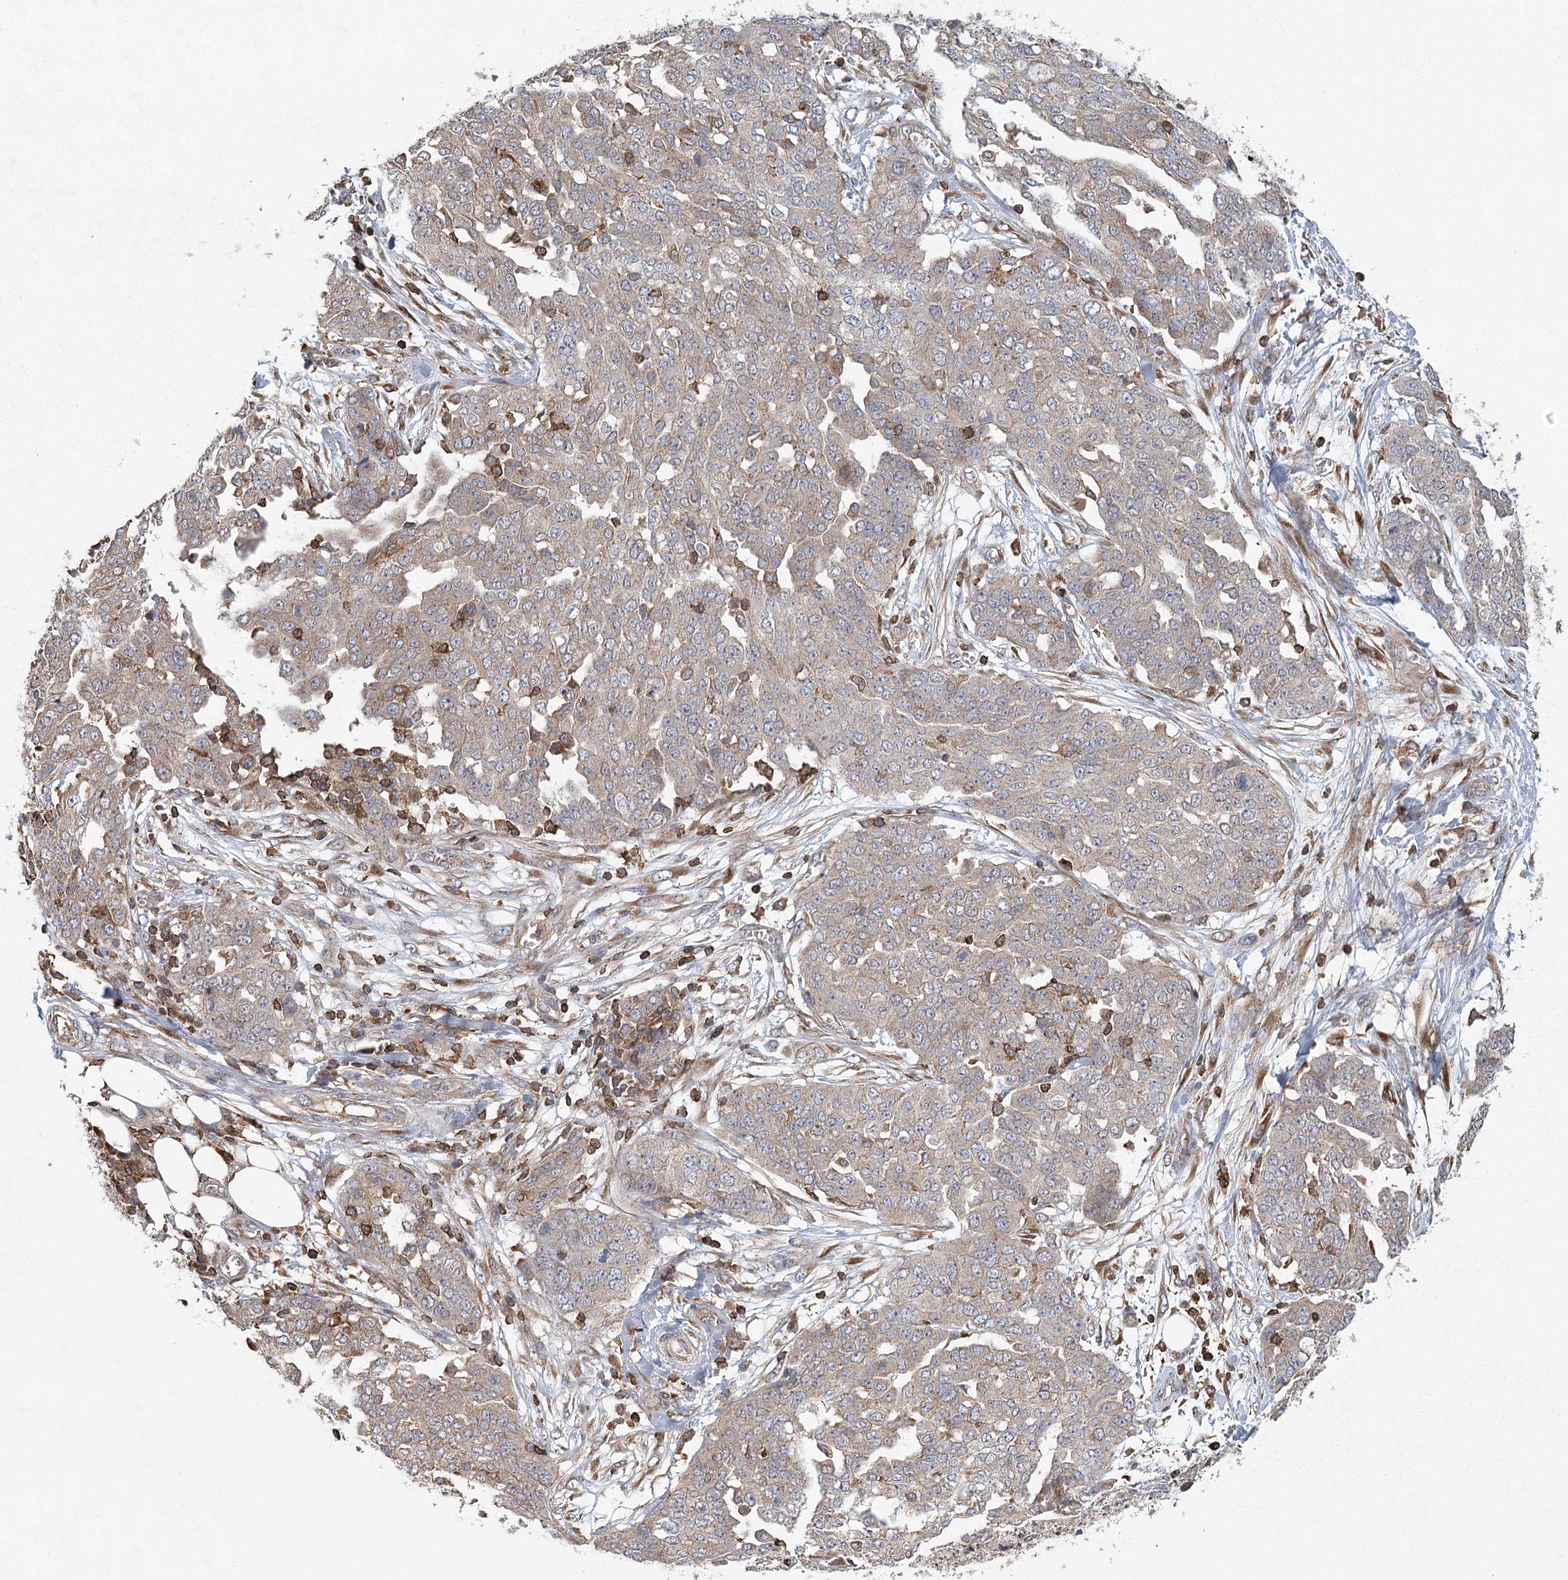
{"staining": {"intensity": "weak", "quantity": "<25%", "location": "cytoplasmic/membranous"}, "tissue": "ovarian cancer", "cell_type": "Tumor cells", "image_type": "cancer", "snomed": [{"axis": "morphology", "description": "Cystadenocarcinoma, serous, NOS"}, {"axis": "topography", "description": "Soft tissue"}, {"axis": "topography", "description": "Ovary"}], "caption": "High power microscopy micrograph of an immunohistochemistry (IHC) histopathology image of ovarian cancer, revealing no significant positivity in tumor cells.", "gene": "PLEKHA7", "patient": {"sex": "female", "age": 57}}